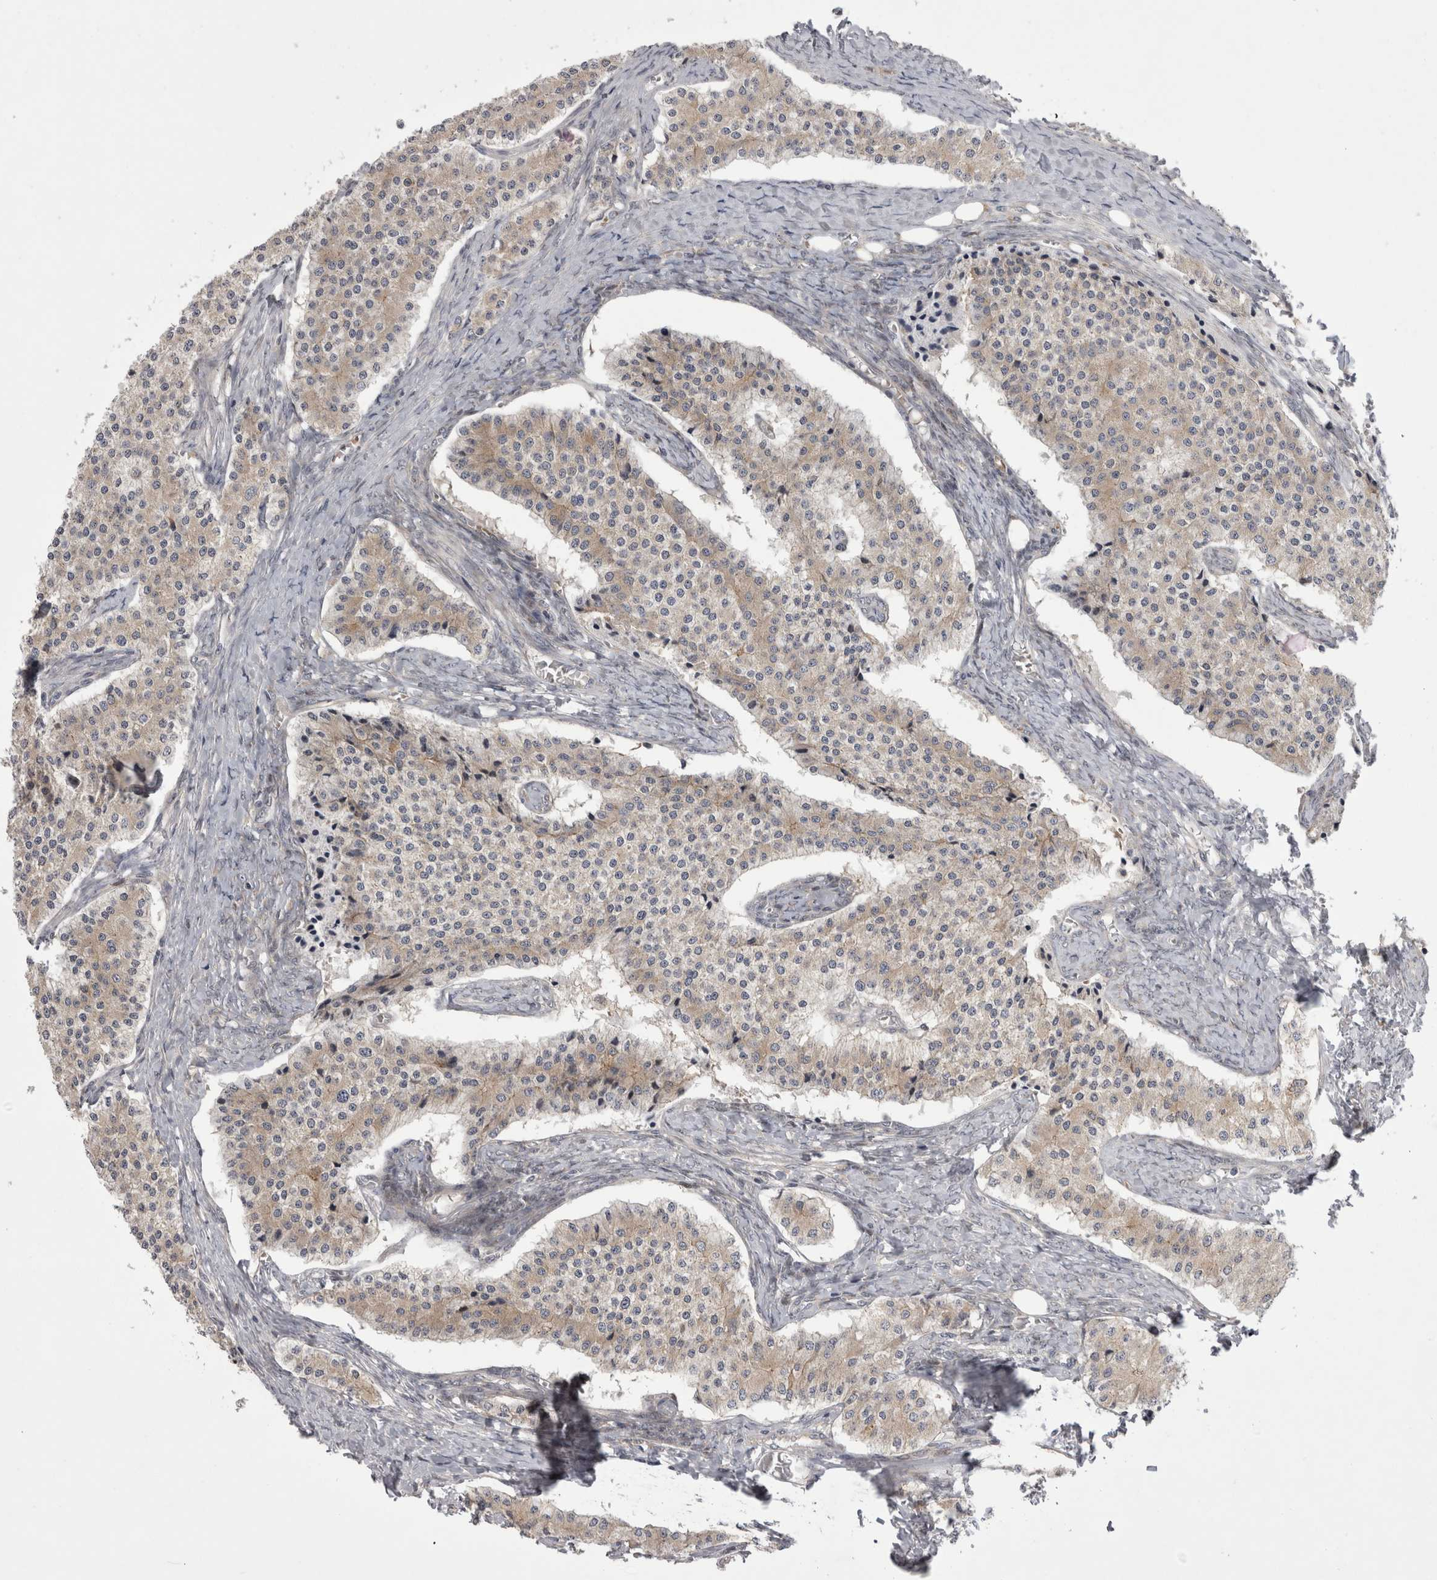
{"staining": {"intensity": "weak", "quantity": ">75%", "location": "cytoplasmic/membranous"}, "tissue": "carcinoid", "cell_type": "Tumor cells", "image_type": "cancer", "snomed": [{"axis": "morphology", "description": "Carcinoid, malignant, NOS"}, {"axis": "topography", "description": "Colon"}], "caption": "Immunohistochemistry (IHC) micrograph of neoplastic tissue: malignant carcinoid stained using immunohistochemistry shows low levels of weak protein expression localized specifically in the cytoplasmic/membranous of tumor cells, appearing as a cytoplasmic/membranous brown color.", "gene": "NENF", "patient": {"sex": "female", "age": 52}}